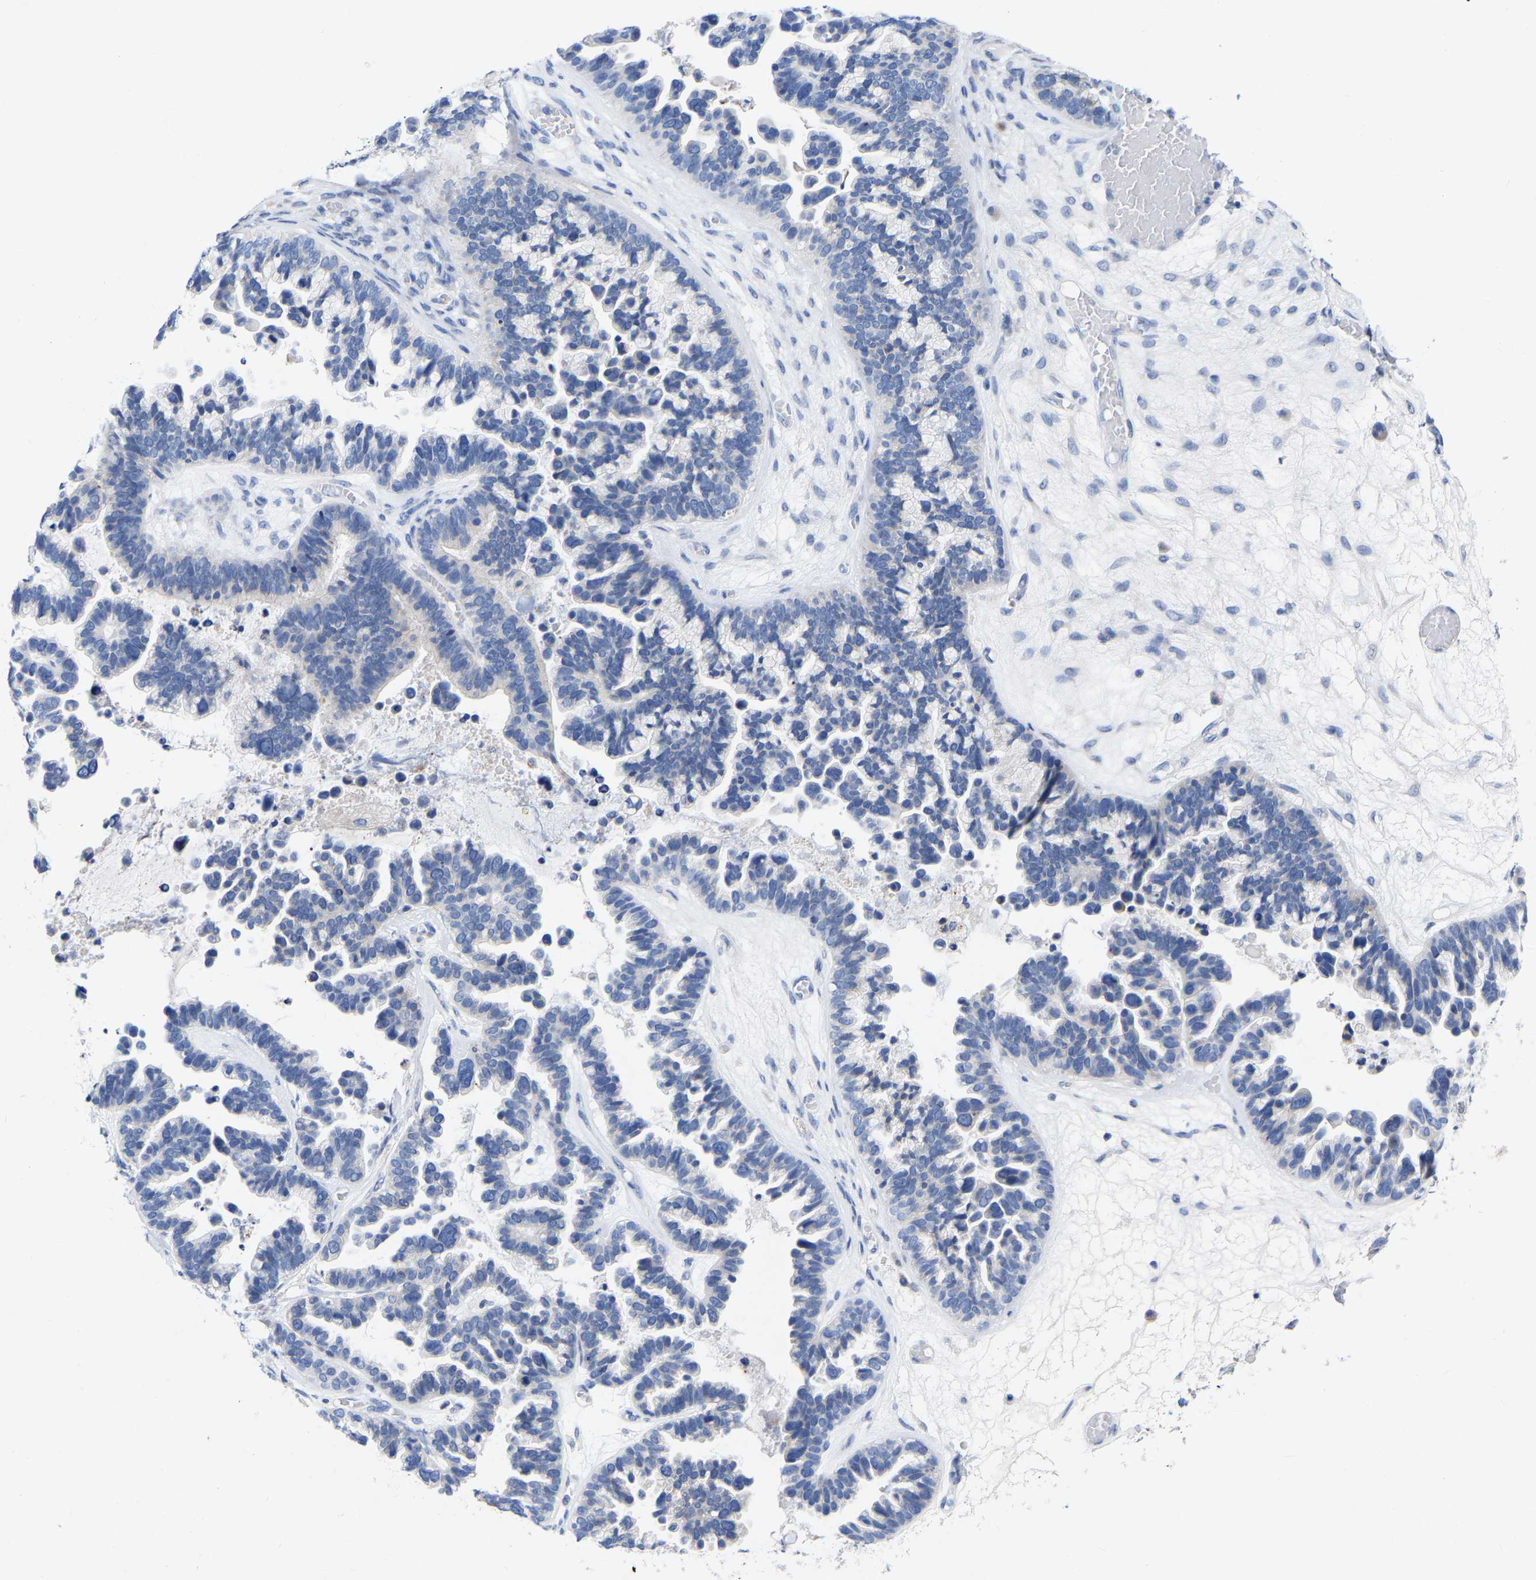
{"staining": {"intensity": "negative", "quantity": "none", "location": "none"}, "tissue": "ovarian cancer", "cell_type": "Tumor cells", "image_type": "cancer", "snomed": [{"axis": "morphology", "description": "Cystadenocarcinoma, serous, NOS"}, {"axis": "topography", "description": "Ovary"}], "caption": "Immunohistochemistry photomicrograph of ovarian cancer stained for a protein (brown), which exhibits no expression in tumor cells. Brightfield microscopy of immunohistochemistry stained with DAB (brown) and hematoxylin (blue), captured at high magnification.", "gene": "STRIP2", "patient": {"sex": "female", "age": 56}}